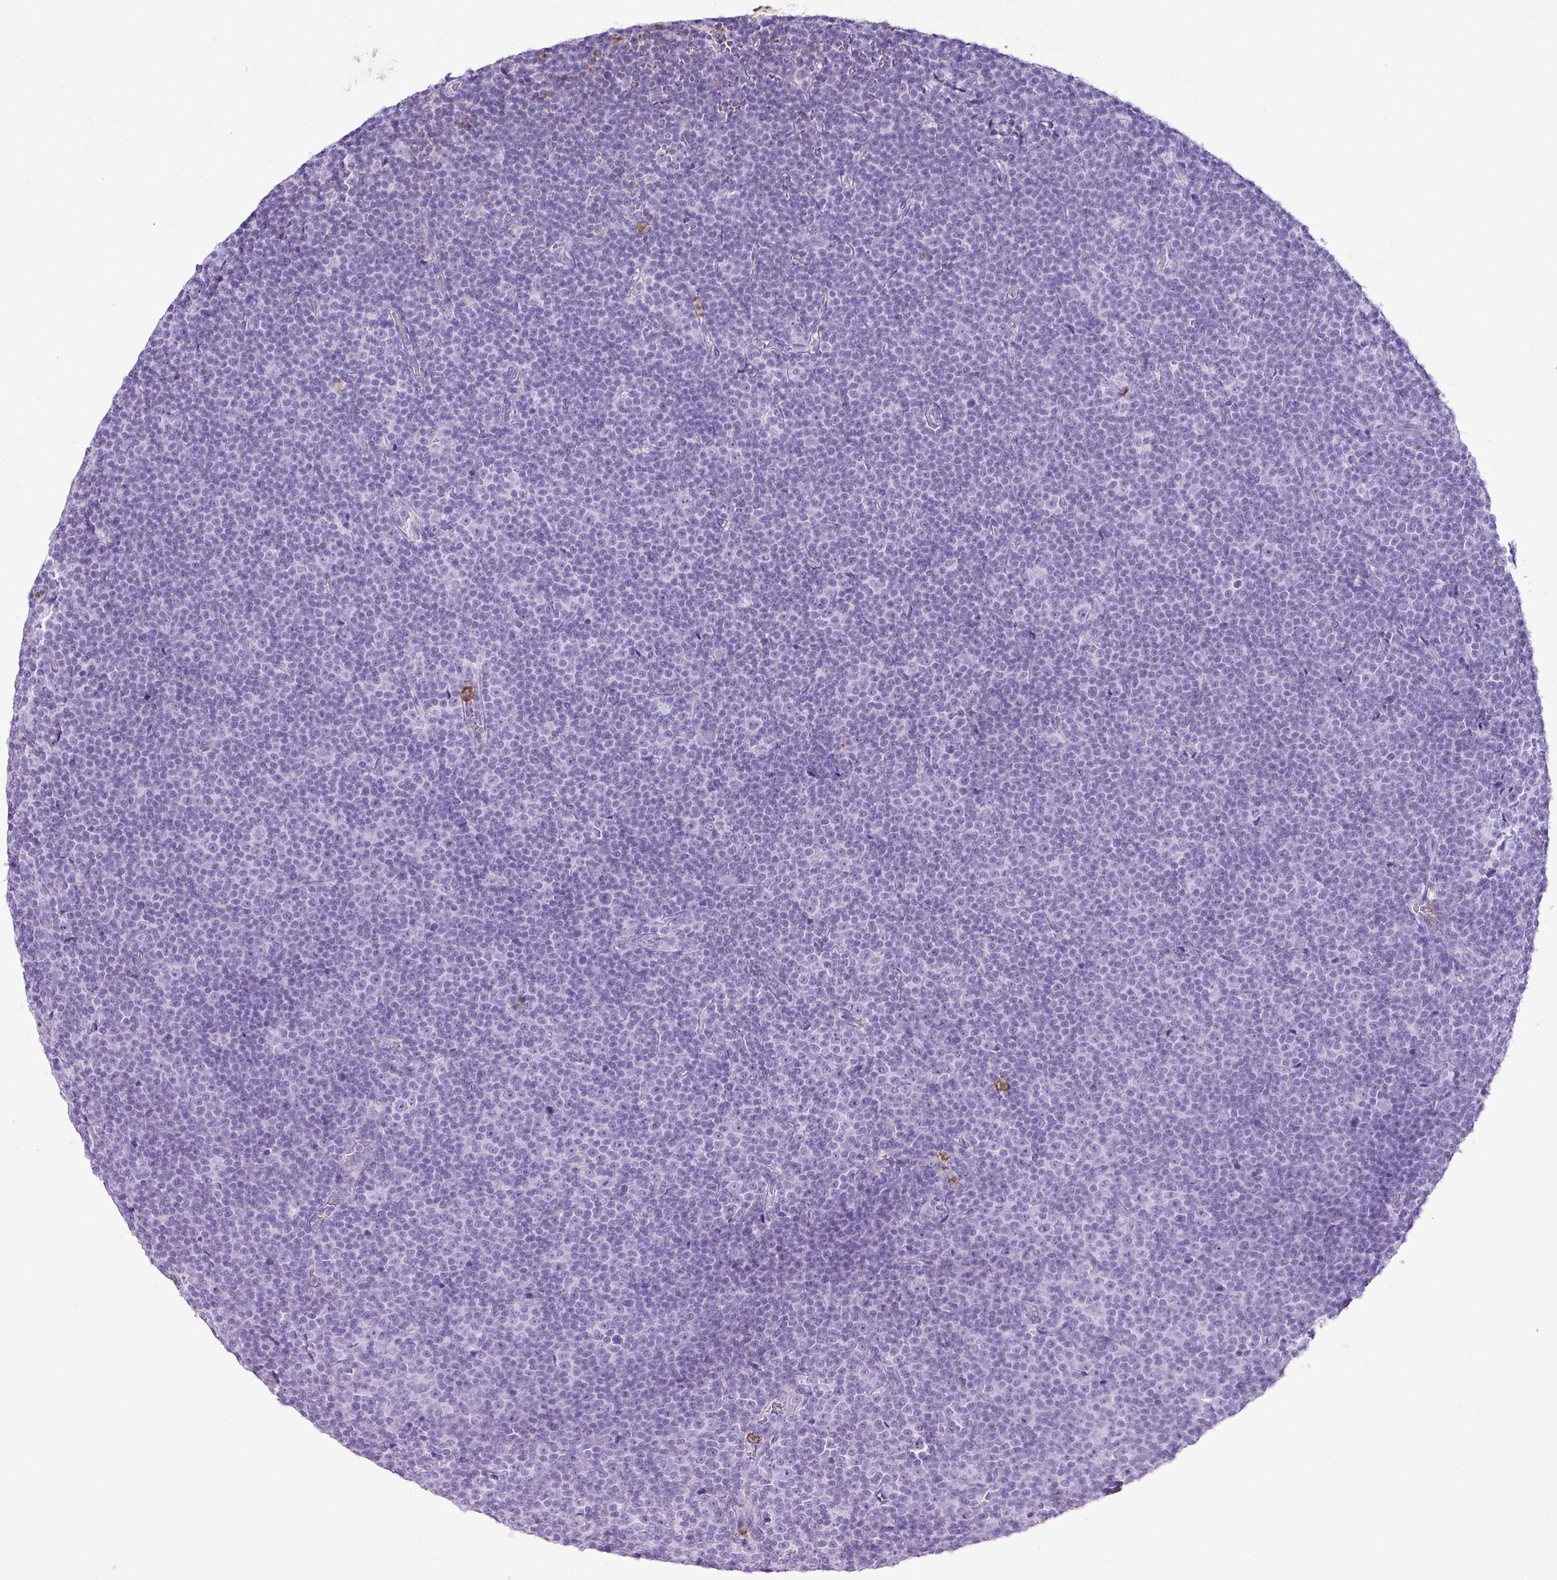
{"staining": {"intensity": "negative", "quantity": "none", "location": "none"}, "tissue": "lymphoma", "cell_type": "Tumor cells", "image_type": "cancer", "snomed": [{"axis": "morphology", "description": "Malignant lymphoma, non-Hodgkin's type, Low grade"}, {"axis": "topography", "description": "Lymph node"}], "caption": "The photomicrograph demonstrates no significant positivity in tumor cells of lymphoma. (Stains: DAB (3,3'-diaminobenzidine) IHC with hematoxylin counter stain, Microscopy: brightfield microscopy at high magnification).", "gene": "KCNJ11", "patient": {"sex": "female", "age": 67}}